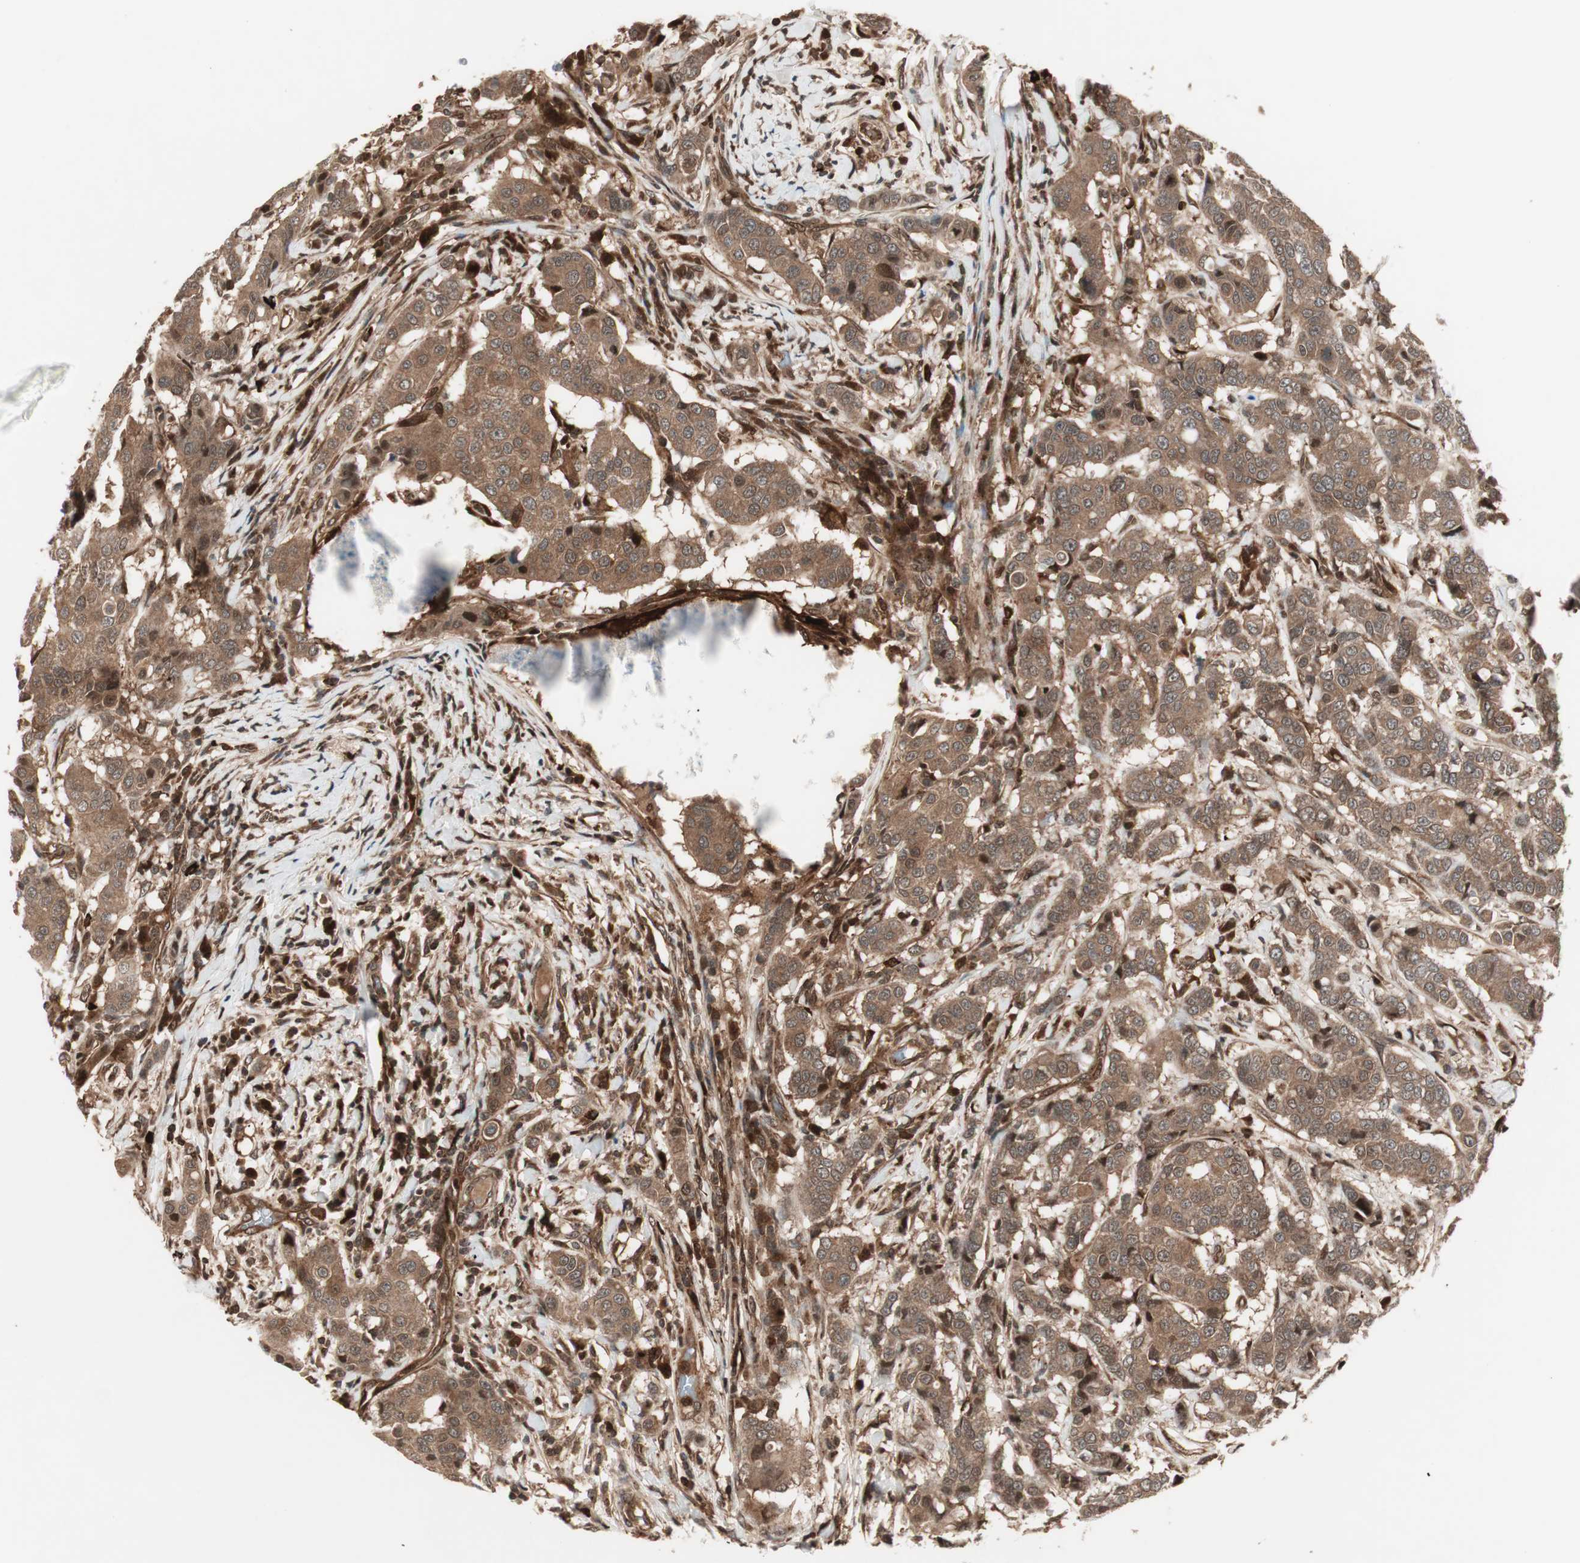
{"staining": {"intensity": "moderate", "quantity": ">75%", "location": "cytoplasmic/membranous"}, "tissue": "breast cancer", "cell_type": "Tumor cells", "image_type": "cancer", "snomed": [{"axis": "morphology", "description": "Duct carcinoma"}, {"axis": "topography", "description": "Breast"}], "caption": "High-power microscopy captured an IHC histopathology image of breast infiltrating ductal carcinoma, revealing moderate cytoplasmic/membranous expression in about >75% of tumor cells.", "gene": "PRKG2", "patient": {"sex": "female", "age": 27}}